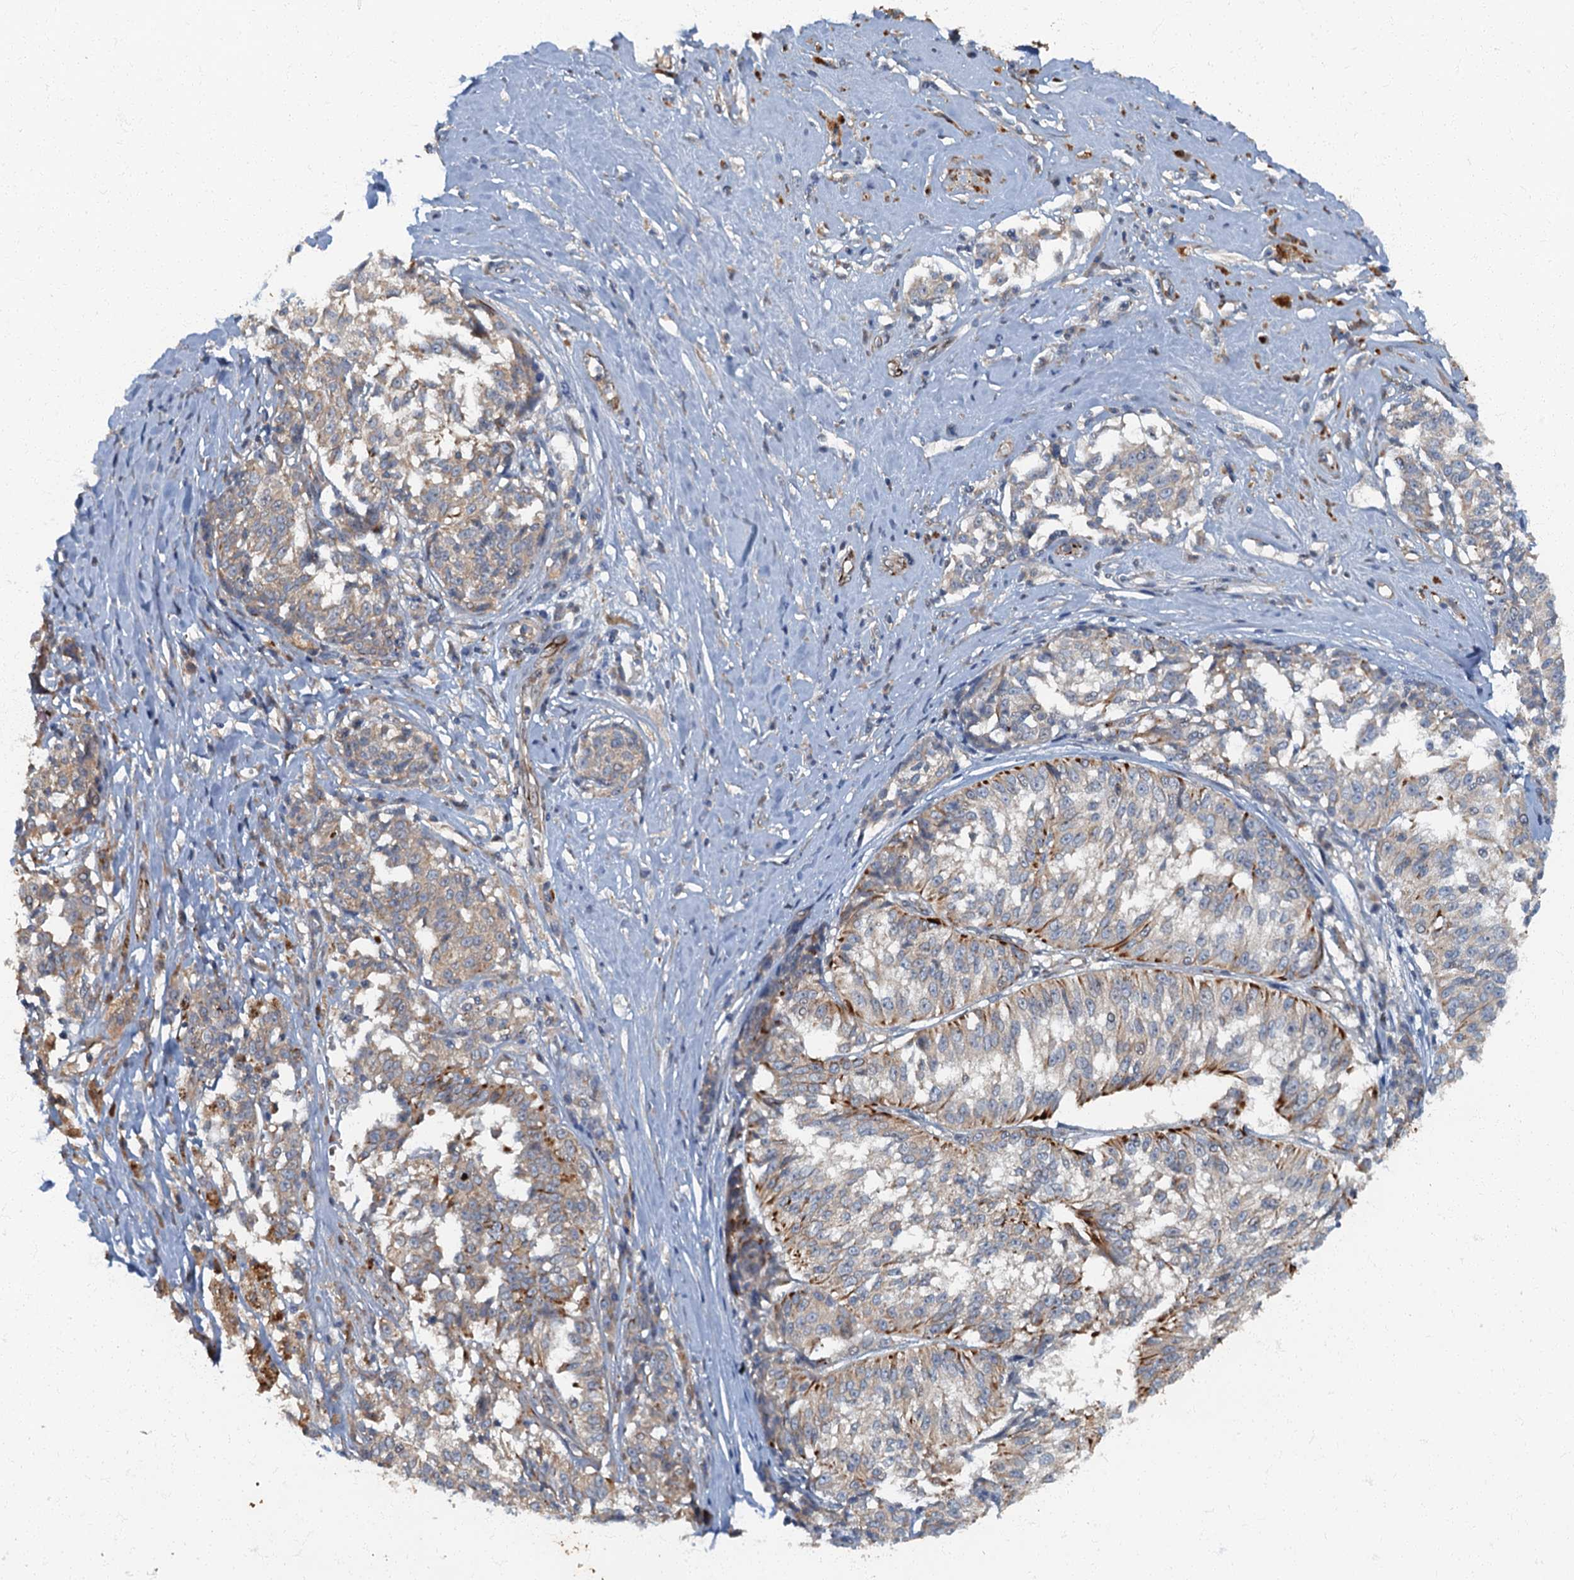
{"staining": {"intensity": "moderate", "quantity": "<25%", "location": "cytoplasmic/membranous"}, "tissue": "melanoma", "cell_type": "Tumor cells", "image_type": "cancer", "snomed": [{"axis": "morphology", "description": "Malignant melanoma, NOS"}, {"axis": "topography", "description": "Skin"}], "caption": "Human malignant melanoma stained with a protein marker reveals moderate staining in tumor cells.", "gene": "ARL11", "patient": {"sex": "female", "age": 72}}